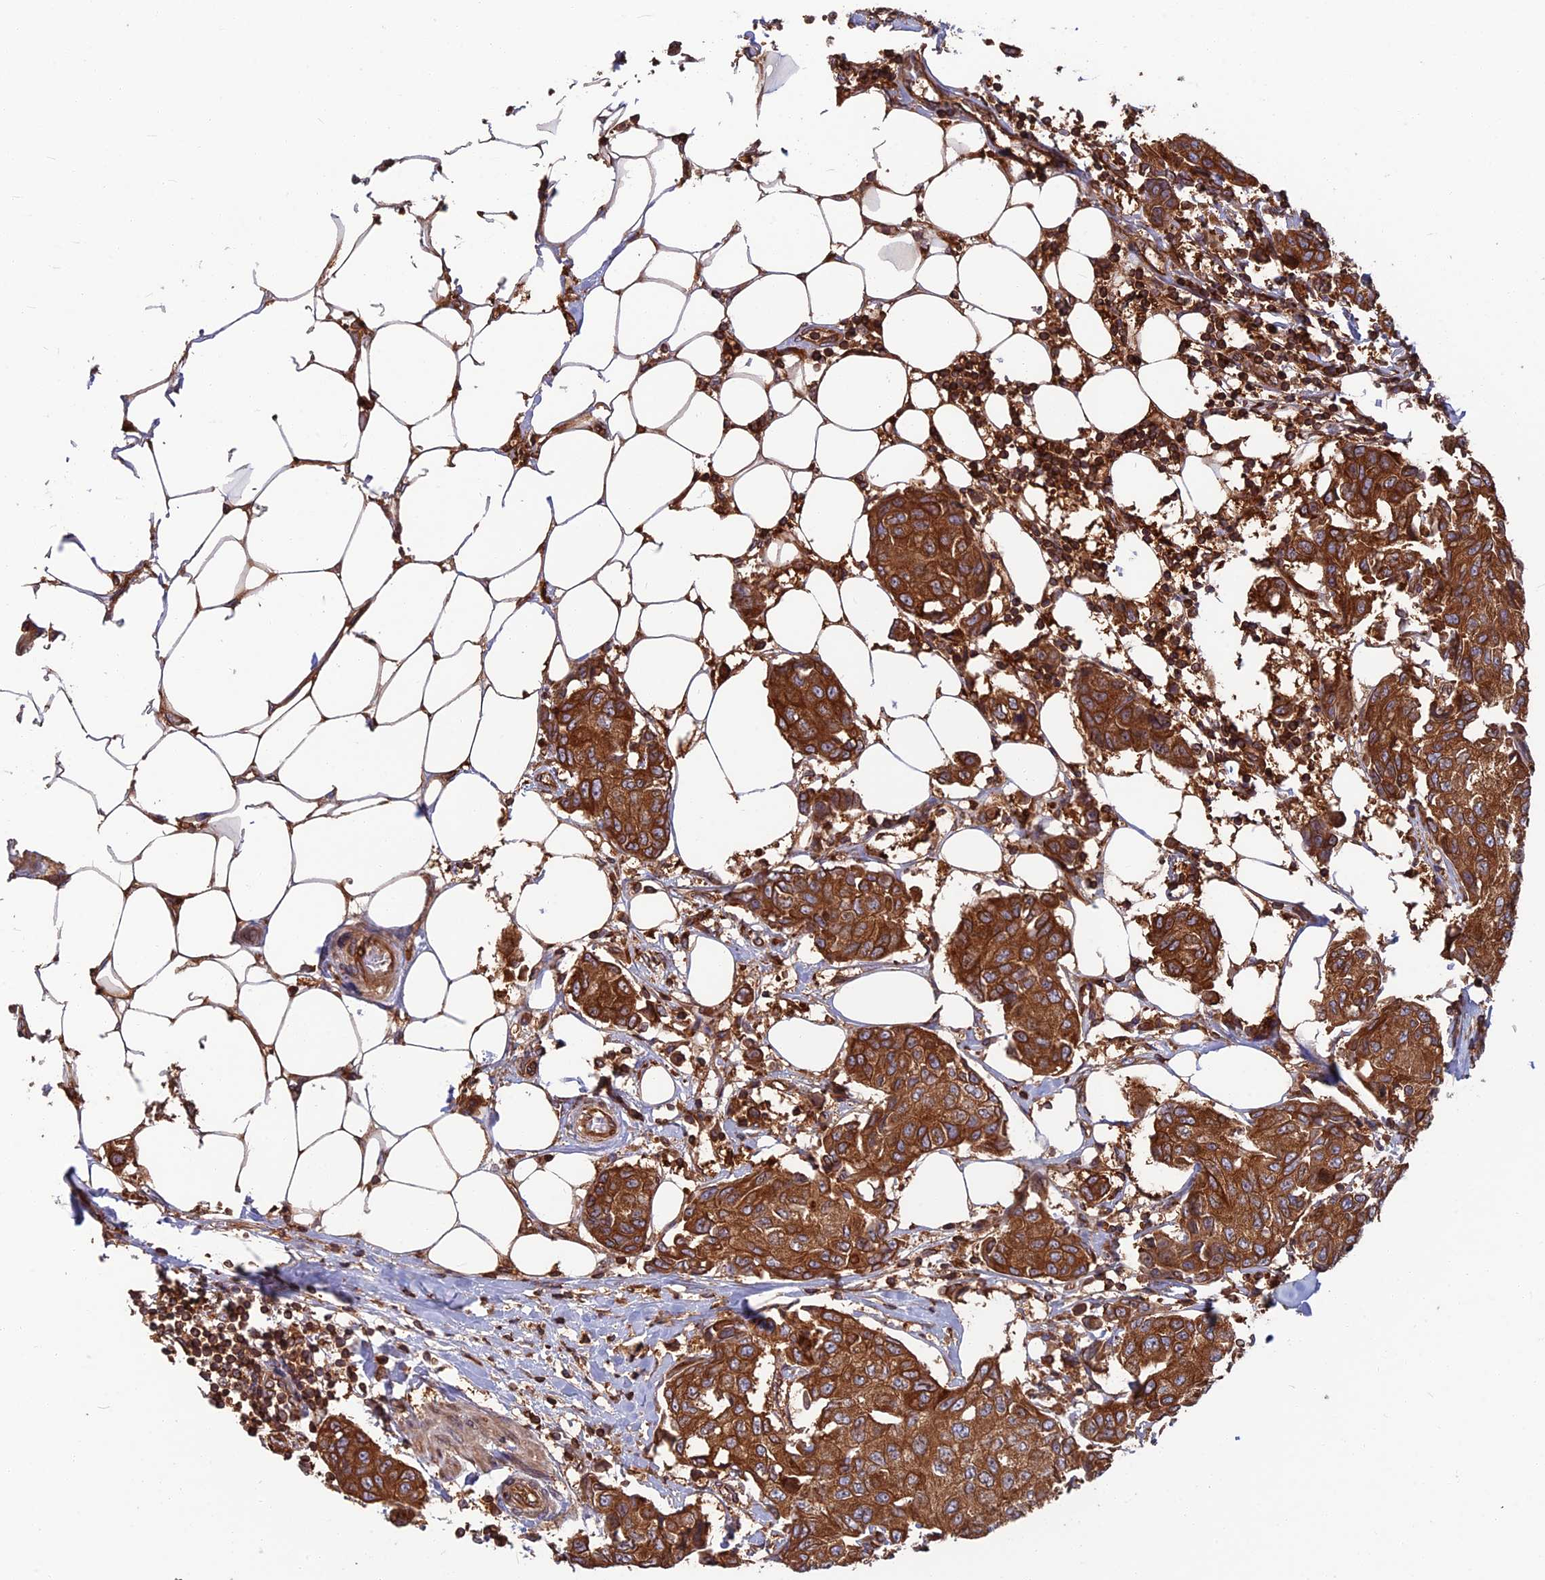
{"staining": {"intensity": "strong", "quantity": ">75%", "location": "cytoplasmic/membranous"}, "tissue": "breast cancer", "cell_type": "Tumor cells", "image_type": "cancer", "snomed": [{"axis": "morphology", "description": "Duct carcinoma"}, {"axis": "topography", "description": "Breast"}], "caption": "Infiltrating ductal carcinoma (breast) was stained to show a protein in brown. There is high levels of strong cytoplasmic/membranous expression in about >75% of tumor cells.", "gene": "WDR1", "patient": {"sex": "female", "age": 80}}